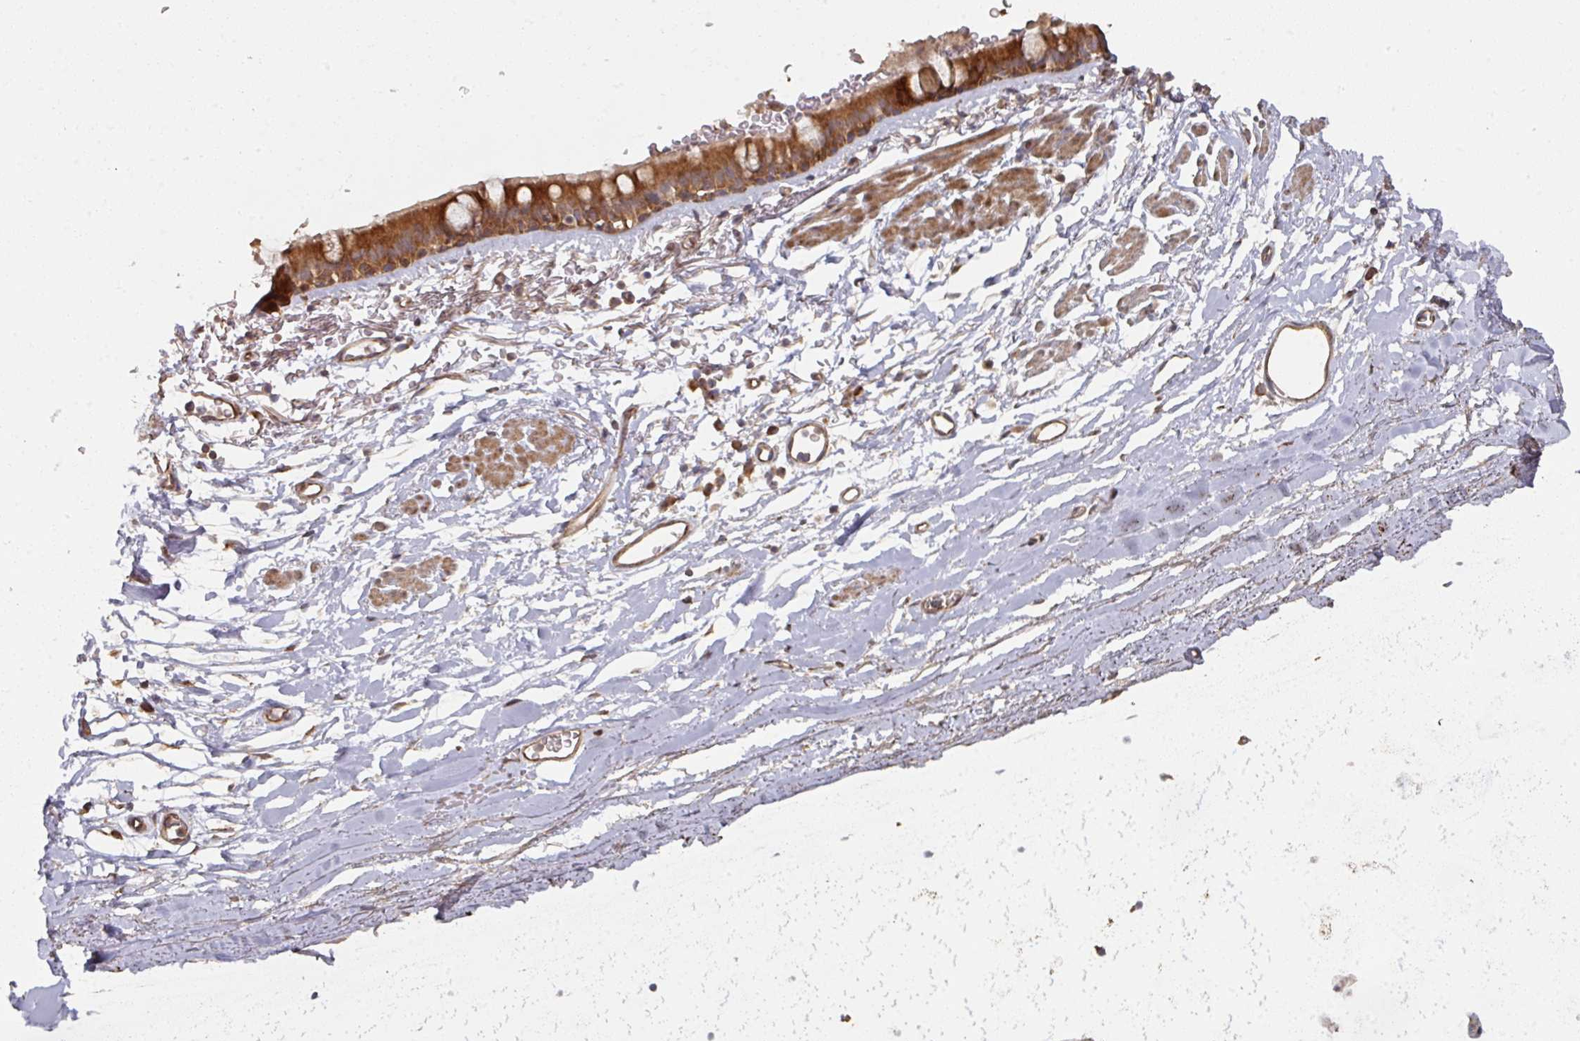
{"staining": {"intensity": "moderate", "quantity": ">75%", "location": "cytoplasmic/membranous"}, "tissue": "bronchus", "cell_type": "Respiratory epithelial cells", "image_type": "normal", "snomed": [{"axis": "morphology", "description": "Normal tissue, NOS"}, {"axis": "topography", "description": "Bronchus"}], "caption": "A high-resolution micrograph shows immunohistochemistry staining of normal bronchus, which reveals moderate cytoplasmic/membranous staining in approximately >75% of respiratory epithelial cells. (Stains: DAB (3,3'-diaminobenzidine) in brown, nuclei in blue, Microscopy: brightfield microscopy at high magnification).", "gene": "CA7", "patient": {"sex": "male", "age": 67}}